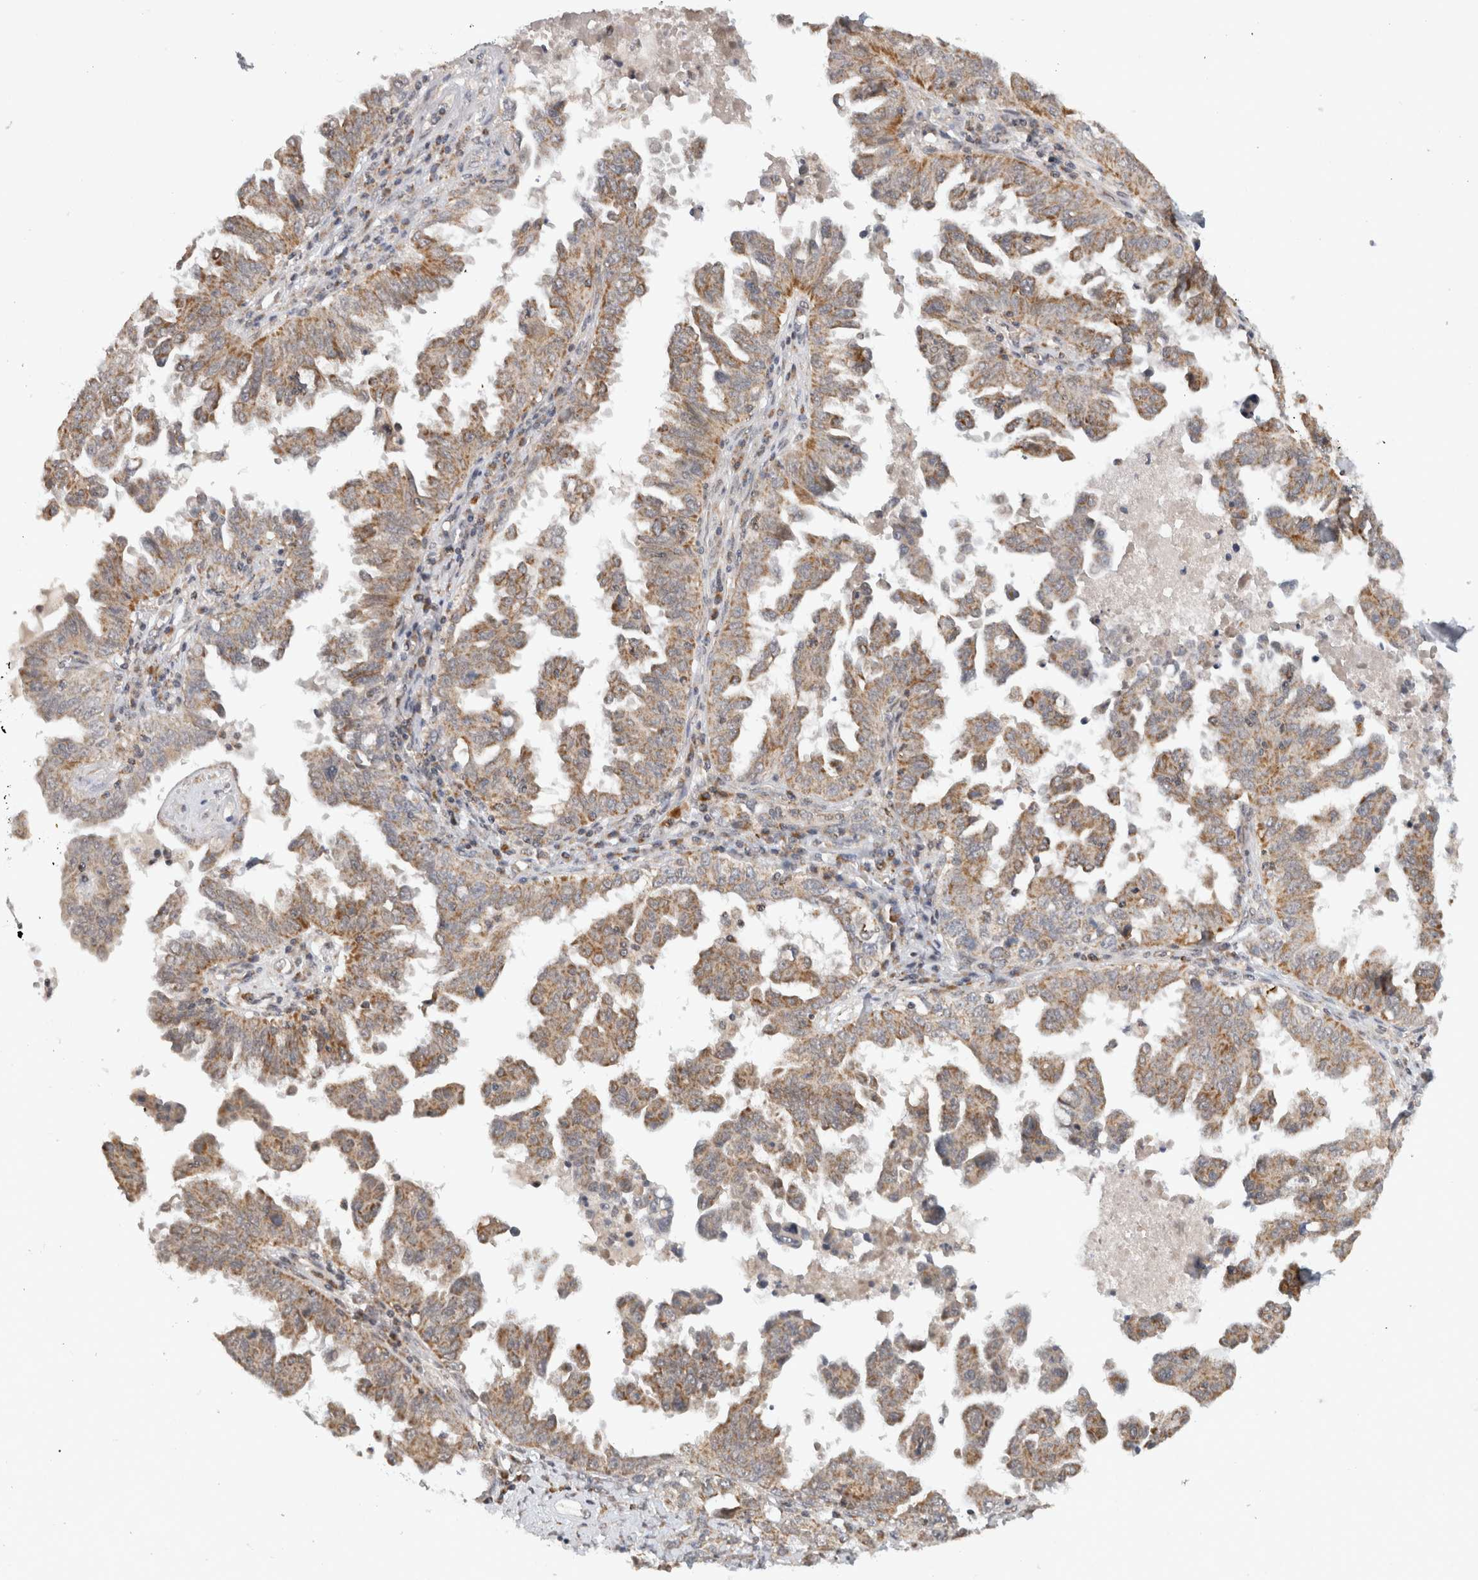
{"staining": {"intensity": "moderate", "quantity": "25%-75%", "location": "cytoplasmic/membranous"}, "tissue": "ovarian cancer", "cell_type": "Tumor cells", "image_type": "cancer", "snomed": [{"axis": "morphology", "description": "Carcinoma, endometroid"}, {"axis": "topography", "description": "Ovary"}], "caption": "IHC micrograph of neoplastic tissue: human ovarian cancer stained using immunohistochemistry reveals medium levels of moderate protein expression localized specifically in the cytoplasmic/membranous of tumor cells, appearing as a cytoplasmic/membranous brown color.", "gene": "CMC2", "patient": {"sex": "female", "age": 62}}